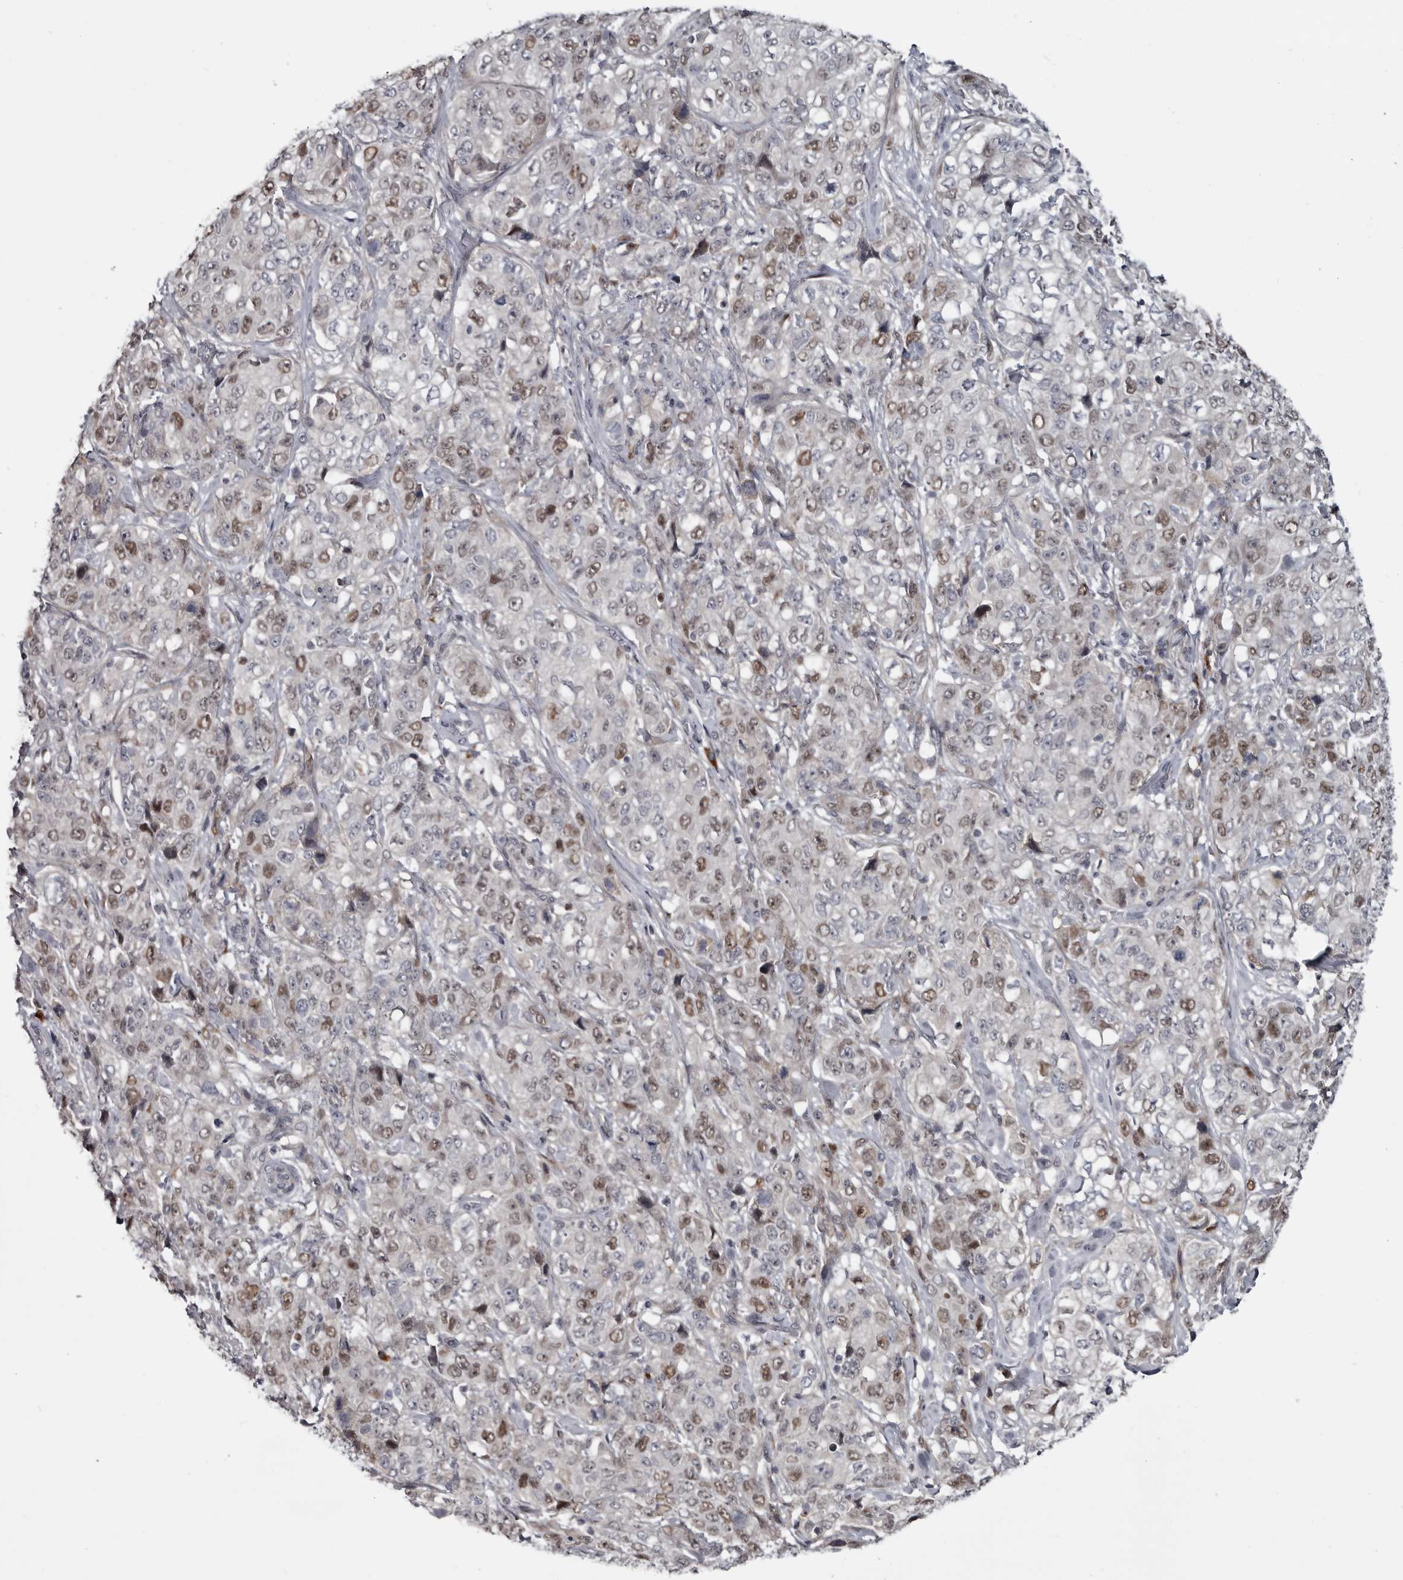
{"staining": {"intensity": "moderate", "quantity": ">75%", "location": "nuclear"}, "tissue": "stomach cancer", "cell_type": "Tumor cells", "image_type": "cancer", "snomed": [{"axis": "morphology", "description": "Adenocarcinoma, NOS"}, {"axis": "topography", "description": "Stomach"}], "caption": "Immunohistochemistry staining of stomach cancer (adenocarcinoma), which exhibits medium levels of moderate nuclear staining in about >75% of tumor cells indicating moderate nuclear protein positivity. The staining was performed using DAB (brown) for protein detection and nuclei were counterstained in hematoxylin (blue).", "gene": "ZNF277", "patient": {"sex": "male", "age": 48}}